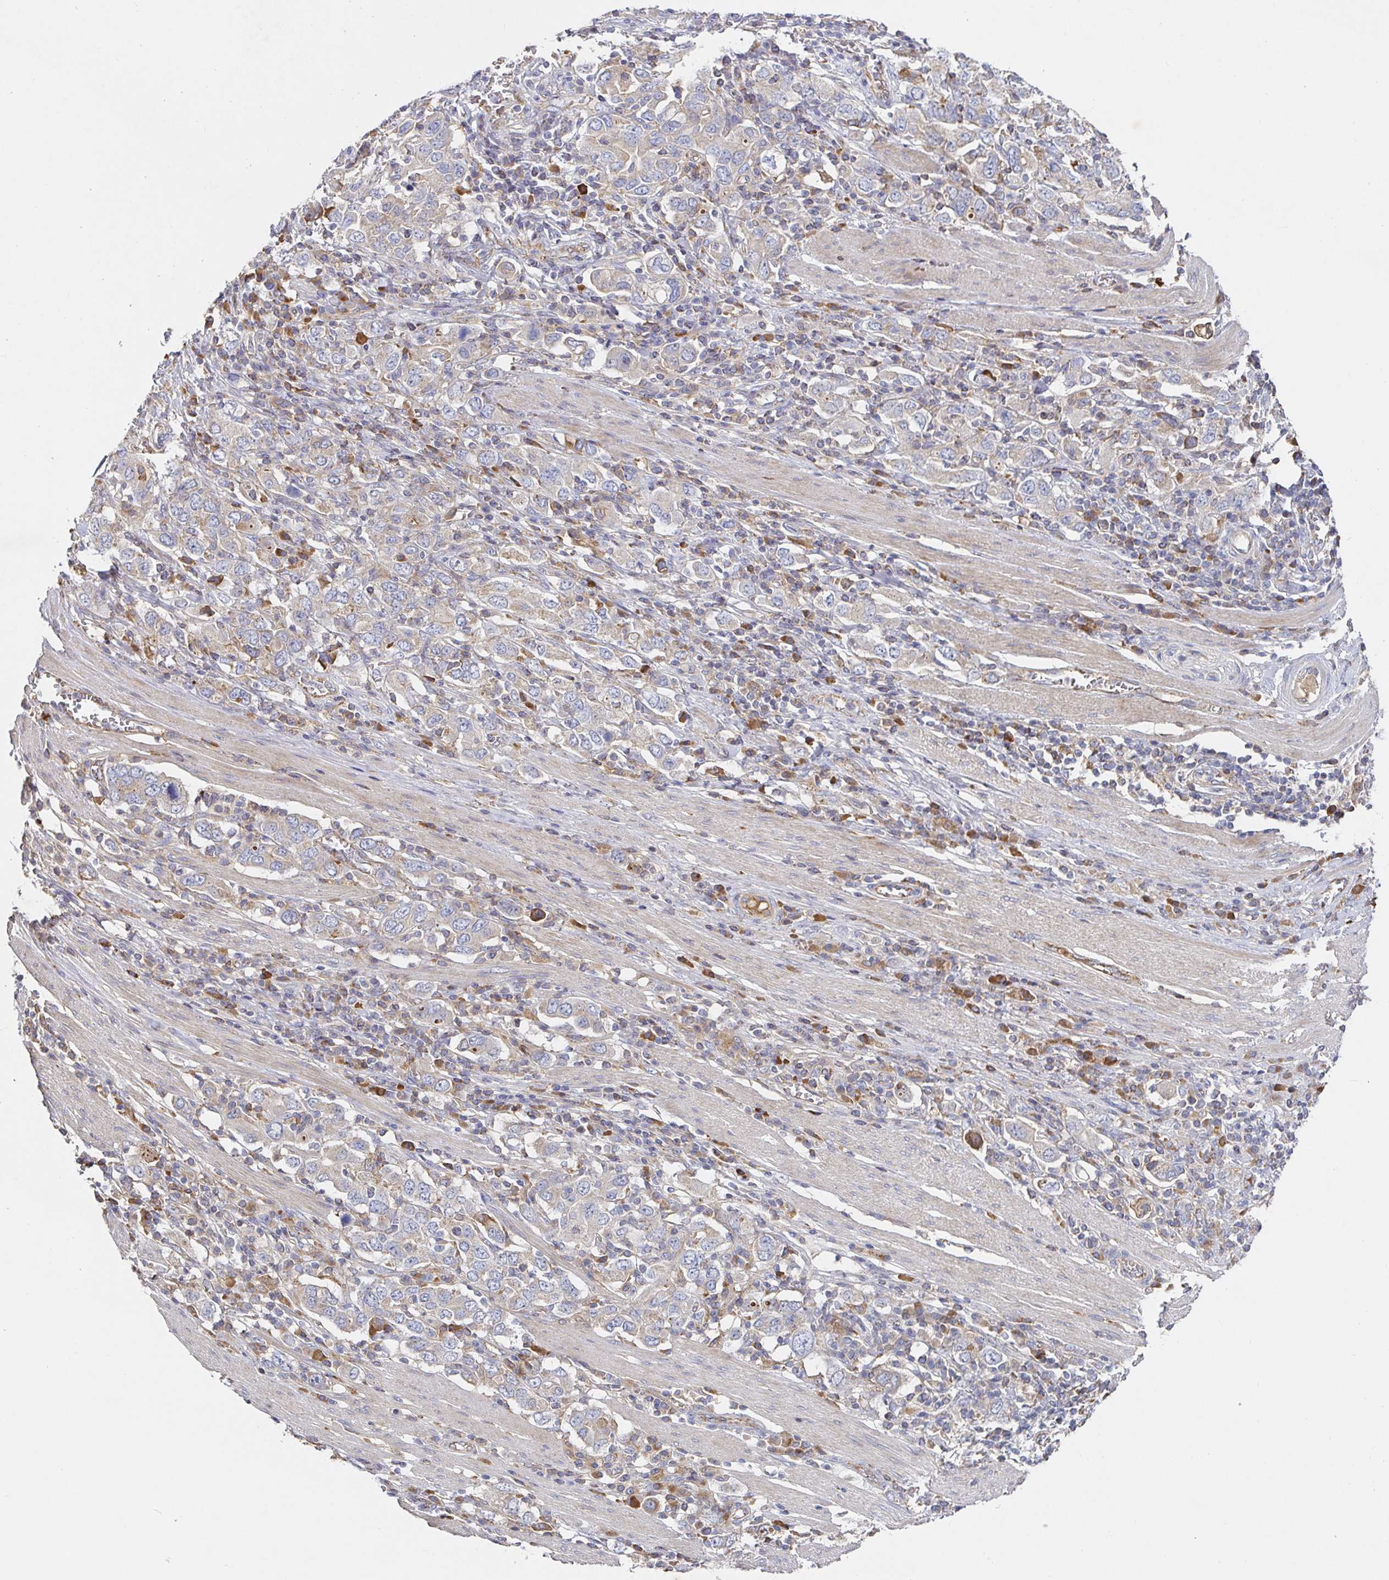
{"staining": {"intensity": "weak", "quantity": "<25%", "location": "cytoplasmic/membranous"}, "tissue": "stomach cancer", "cell_type": "Tumor cells", "image_type": "cancer", "snomed": [{"axis": "morphology", "description": "Adenocarcinoma, NOS"}, {"axis": "topography", "description": "Stomach, upper"}, {"axis": "topography", "description": "Stomach"}], "caption": "A high-resolution image shows immunohistochemistry (IHC) staining of stomach adenocarcinoma, which exhibits no significant expression in tumor cells.", "gene": "IRAK2", "patient": {"sex": "male", "age": 62}}